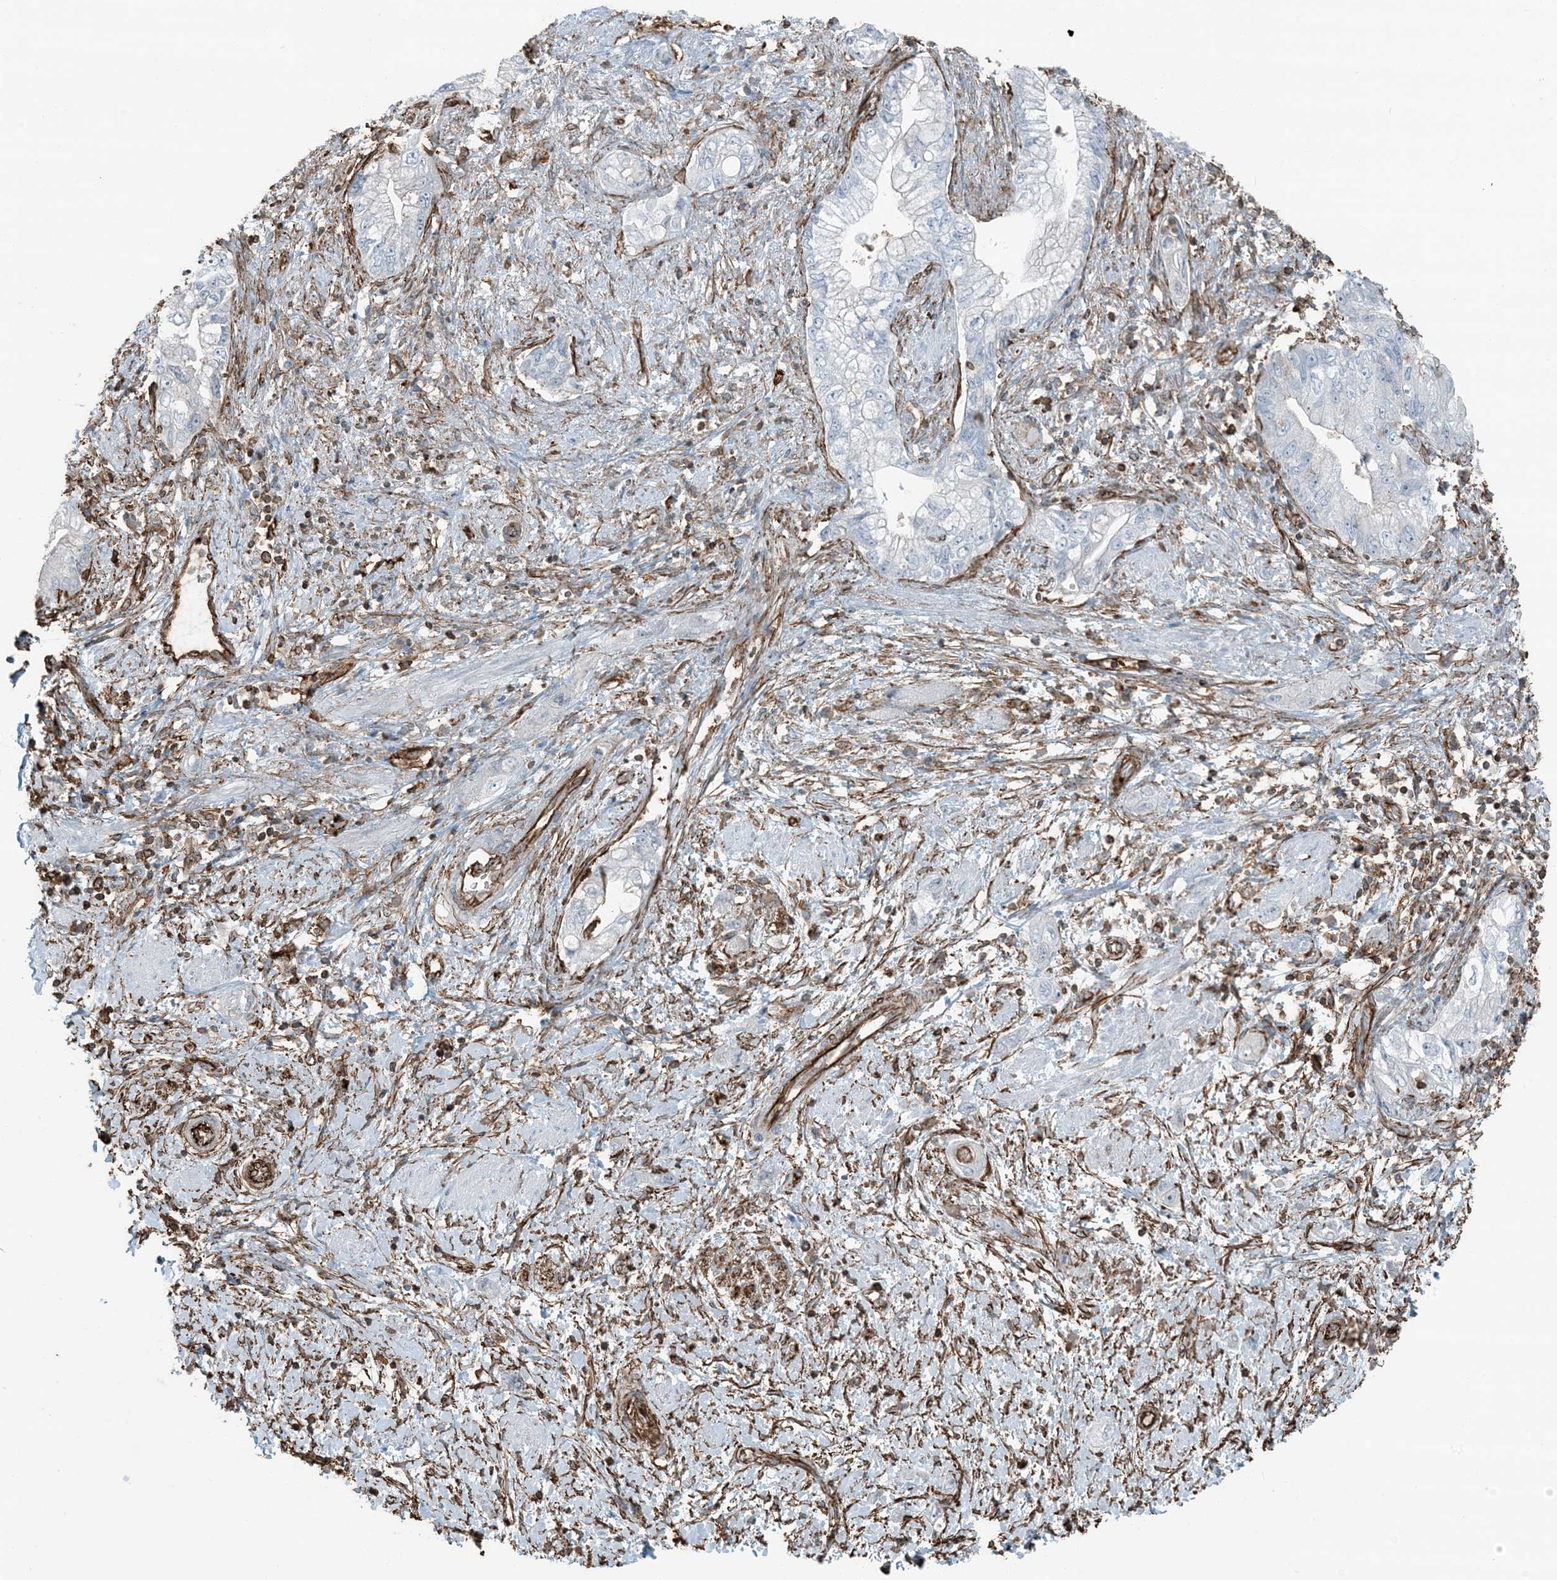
{"staining": {"intensity": "negative", "quantity": "none", "location": "none"}, "tissue": "pancreatic cancer", "cell_type": "Tumor cells", "image_type": "cancer", "snomed": [{"axis": "morphology", "description": "Adenocarcinoma, NOS"}, {"axis": "topography", "description": "Pancreas"}], "caption": "Tumor cells are negative for brown protein staining in pancreatic cancer (adenocarcinoma). The staining is performed using DAB brown chromogen with nuclei counter-stained in using hematoxylin.", "gene": "APOBEC3C", "patient": {"sex": "female", "age": 73}}